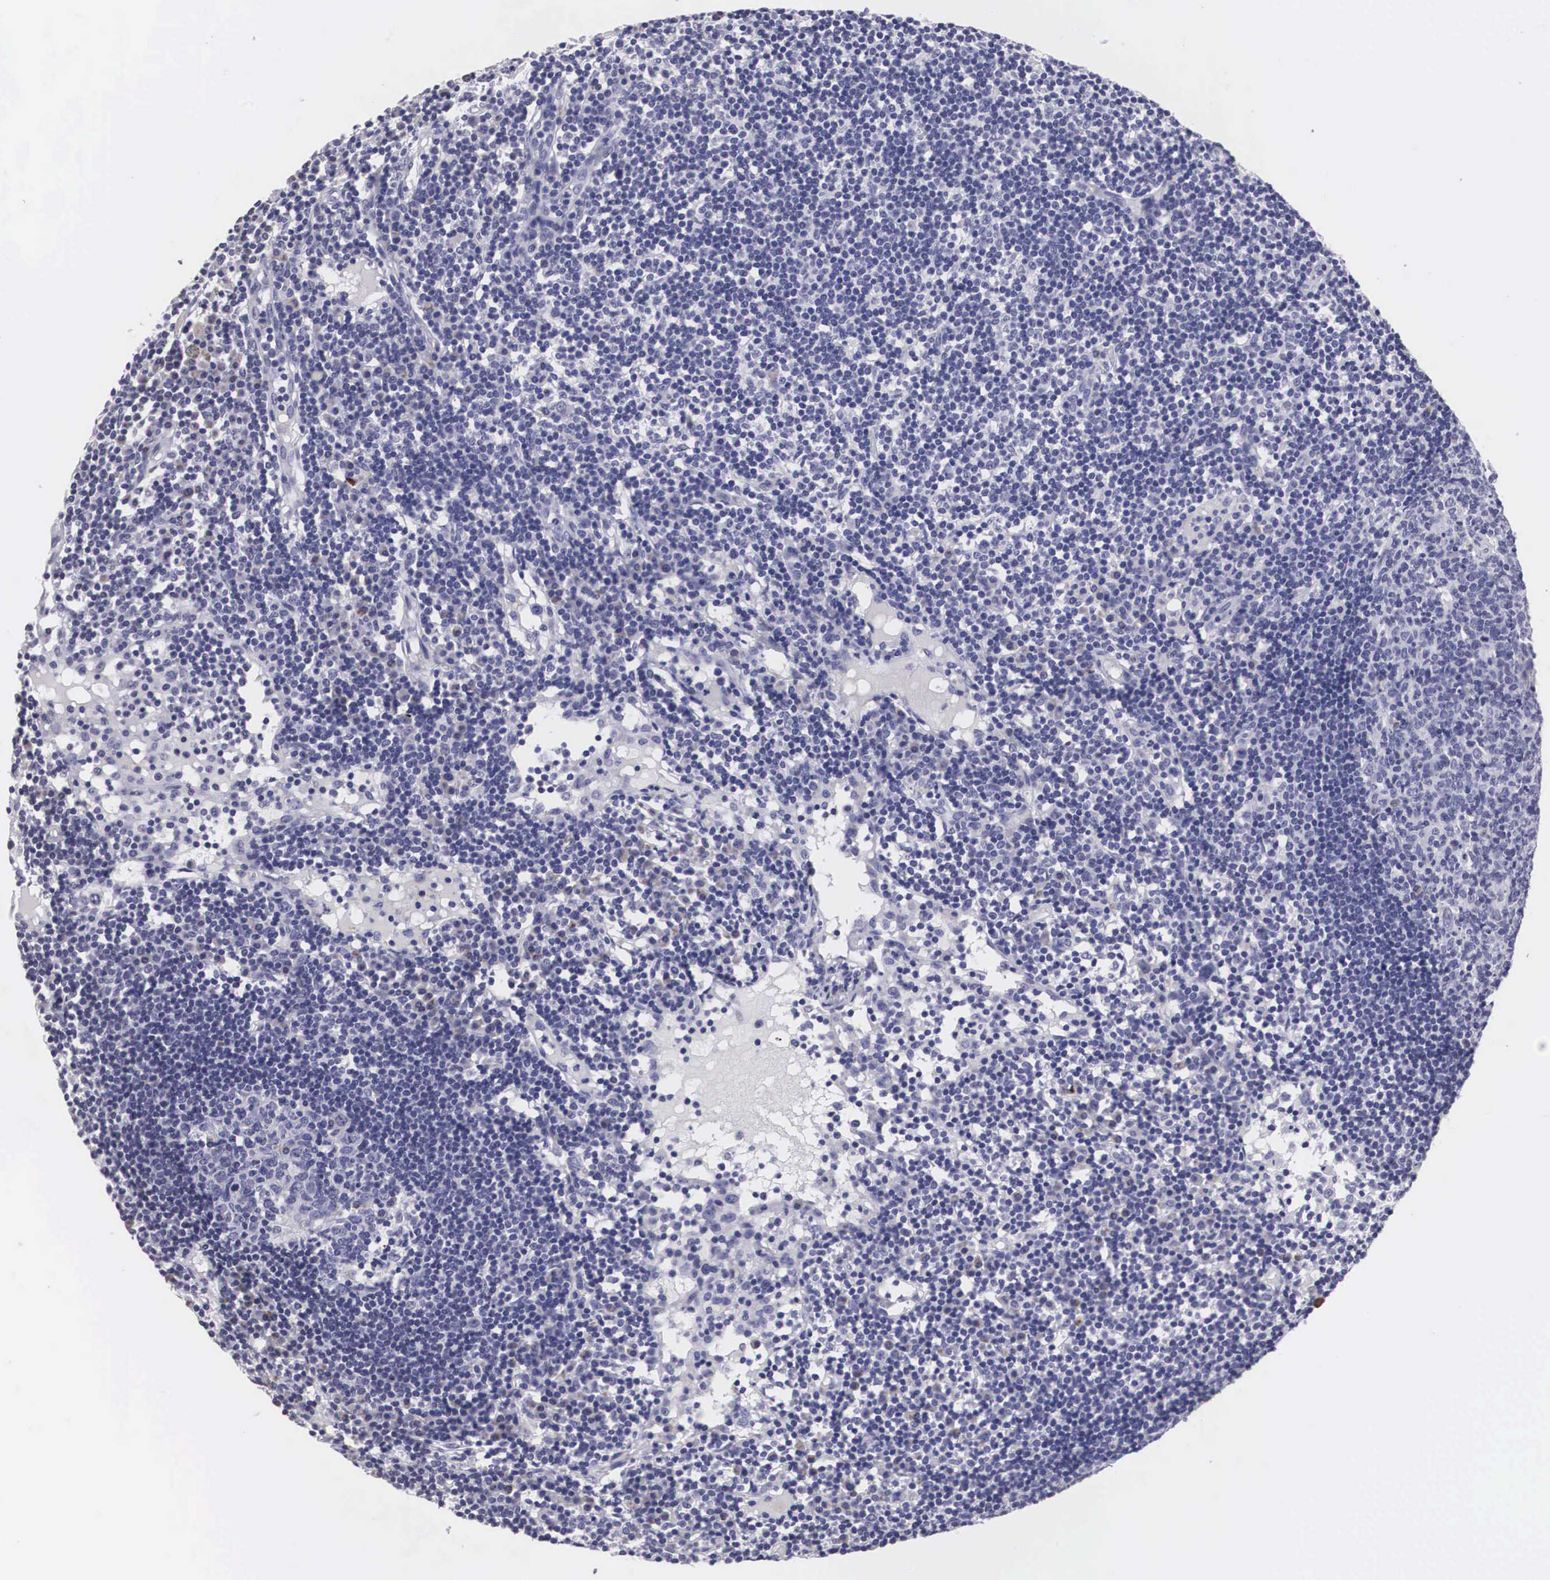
{"staining": {"intensity": "negative", "quantity": "none", "location": "none"}, "tissue": "lymph node", "cell_type": "Germinal center cells", "image_type": "normal", "snomed": [{"axis": "morphology", "description": "Normal tissue, NOS"}, {"axis": "topography", "description": "Lymph node"}], "caption": "Human lymph node stained for a protein using IHC displays no staining in germinal center cells.", "gene": "ARMCX3", "patient": {"sex": "female", "age": 55}}